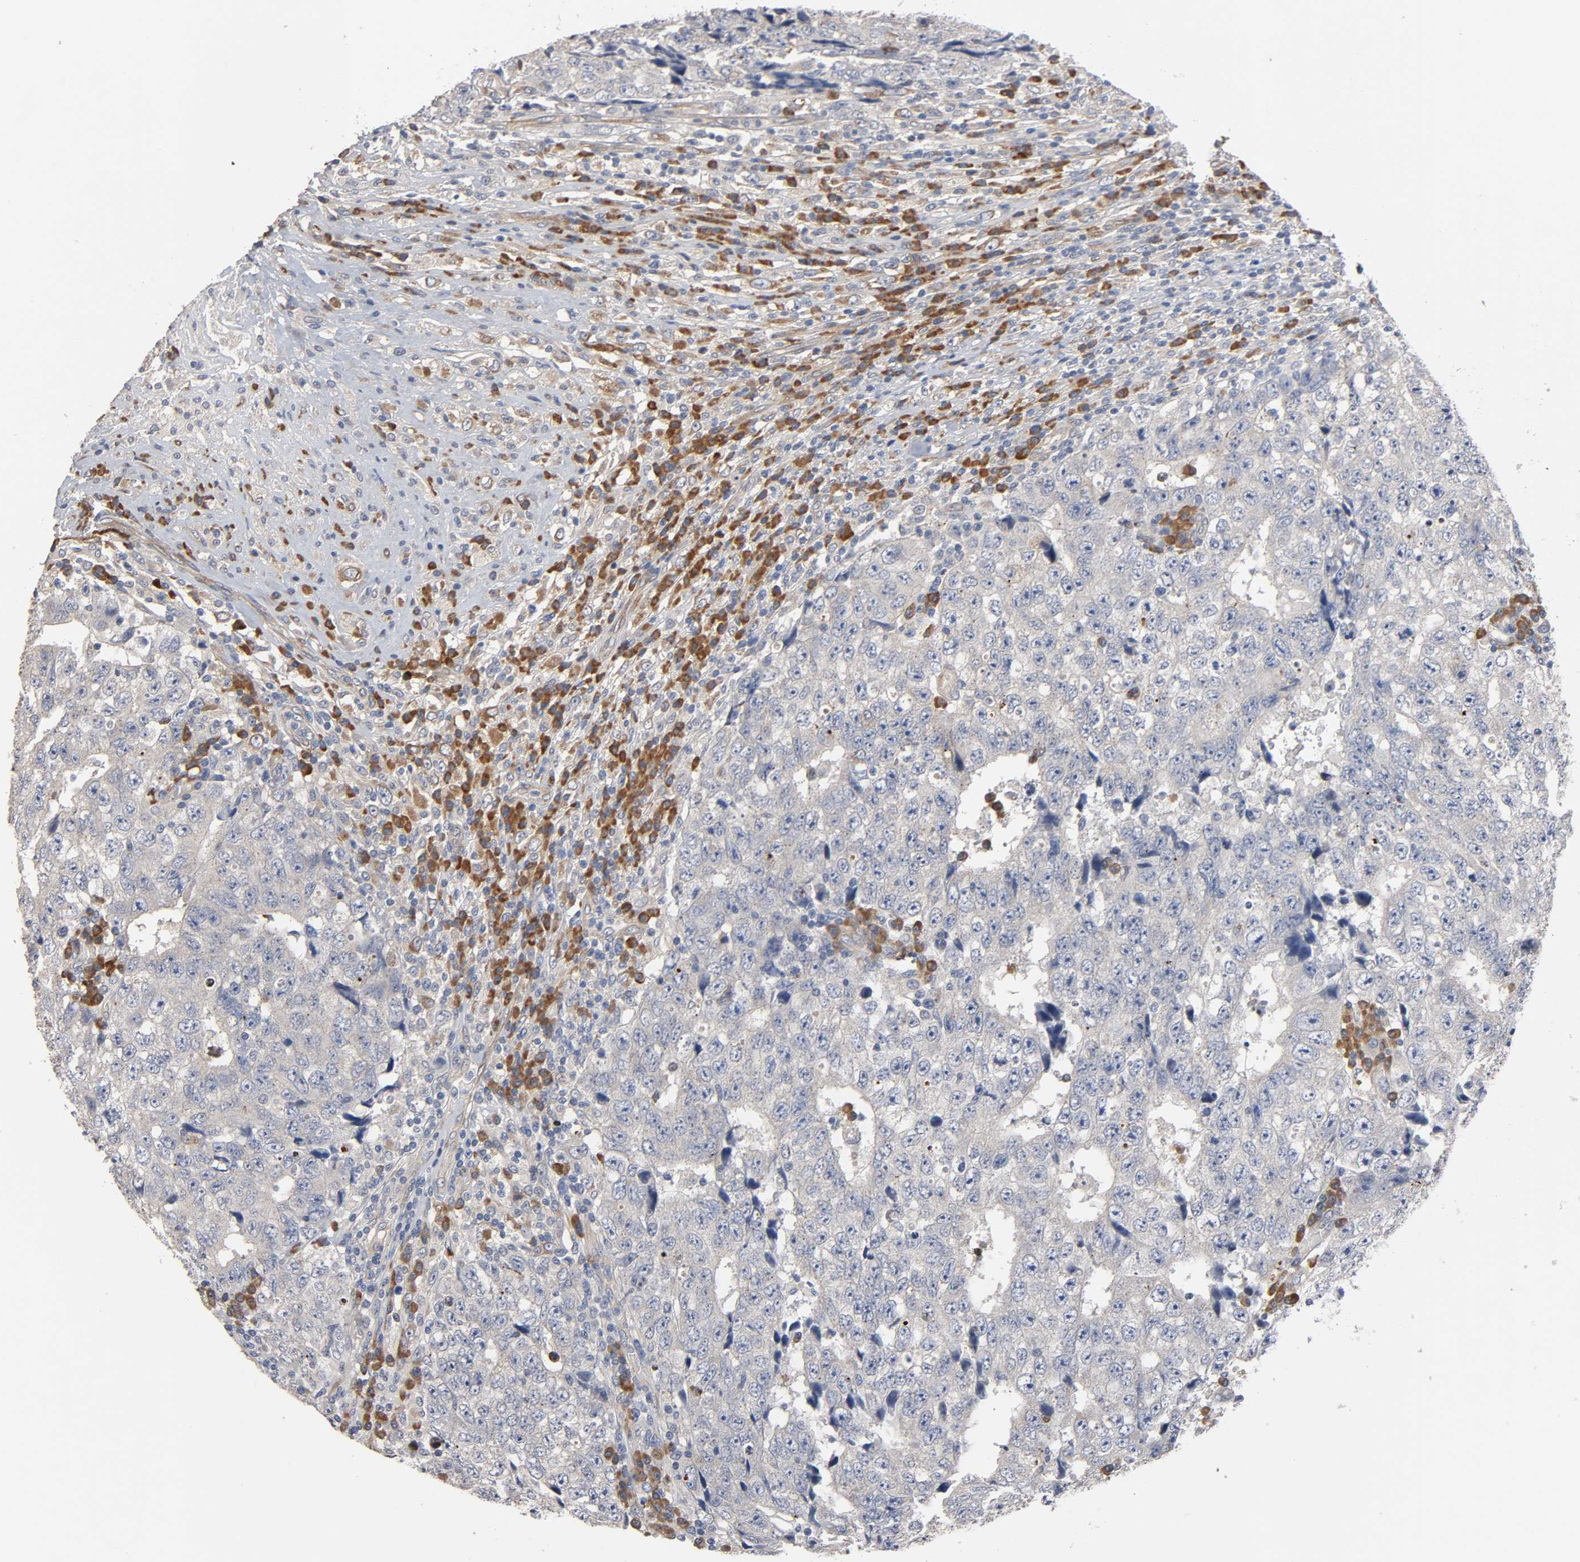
{"staining": {"intensity": "negative", "quantity": "none", "location": "none"}, "tissue": "testis cancer", "cell_type": "Tumor cells", "image_type": "cancer", "snomed": [{"axis": "morphology", "description": "Necrosis, NOS"}, {"axis": "morphology", "description": "Carcinoma, Embryonal, NOS"}, {"axis": "topography", "description": "Testis"}], "caption": "High magnification brightfield microscopy of testis cancer (embryonal carcinoma) stained with DAB (brown) and counterstained with hematoxylin (blue): tumor cells show no significant positivity. (DAB immunohistochemistry visualized using brightfield microscopy, high magnification).", "gene": "HDLBP", "patient": {"sex": "male", "age": 19}}